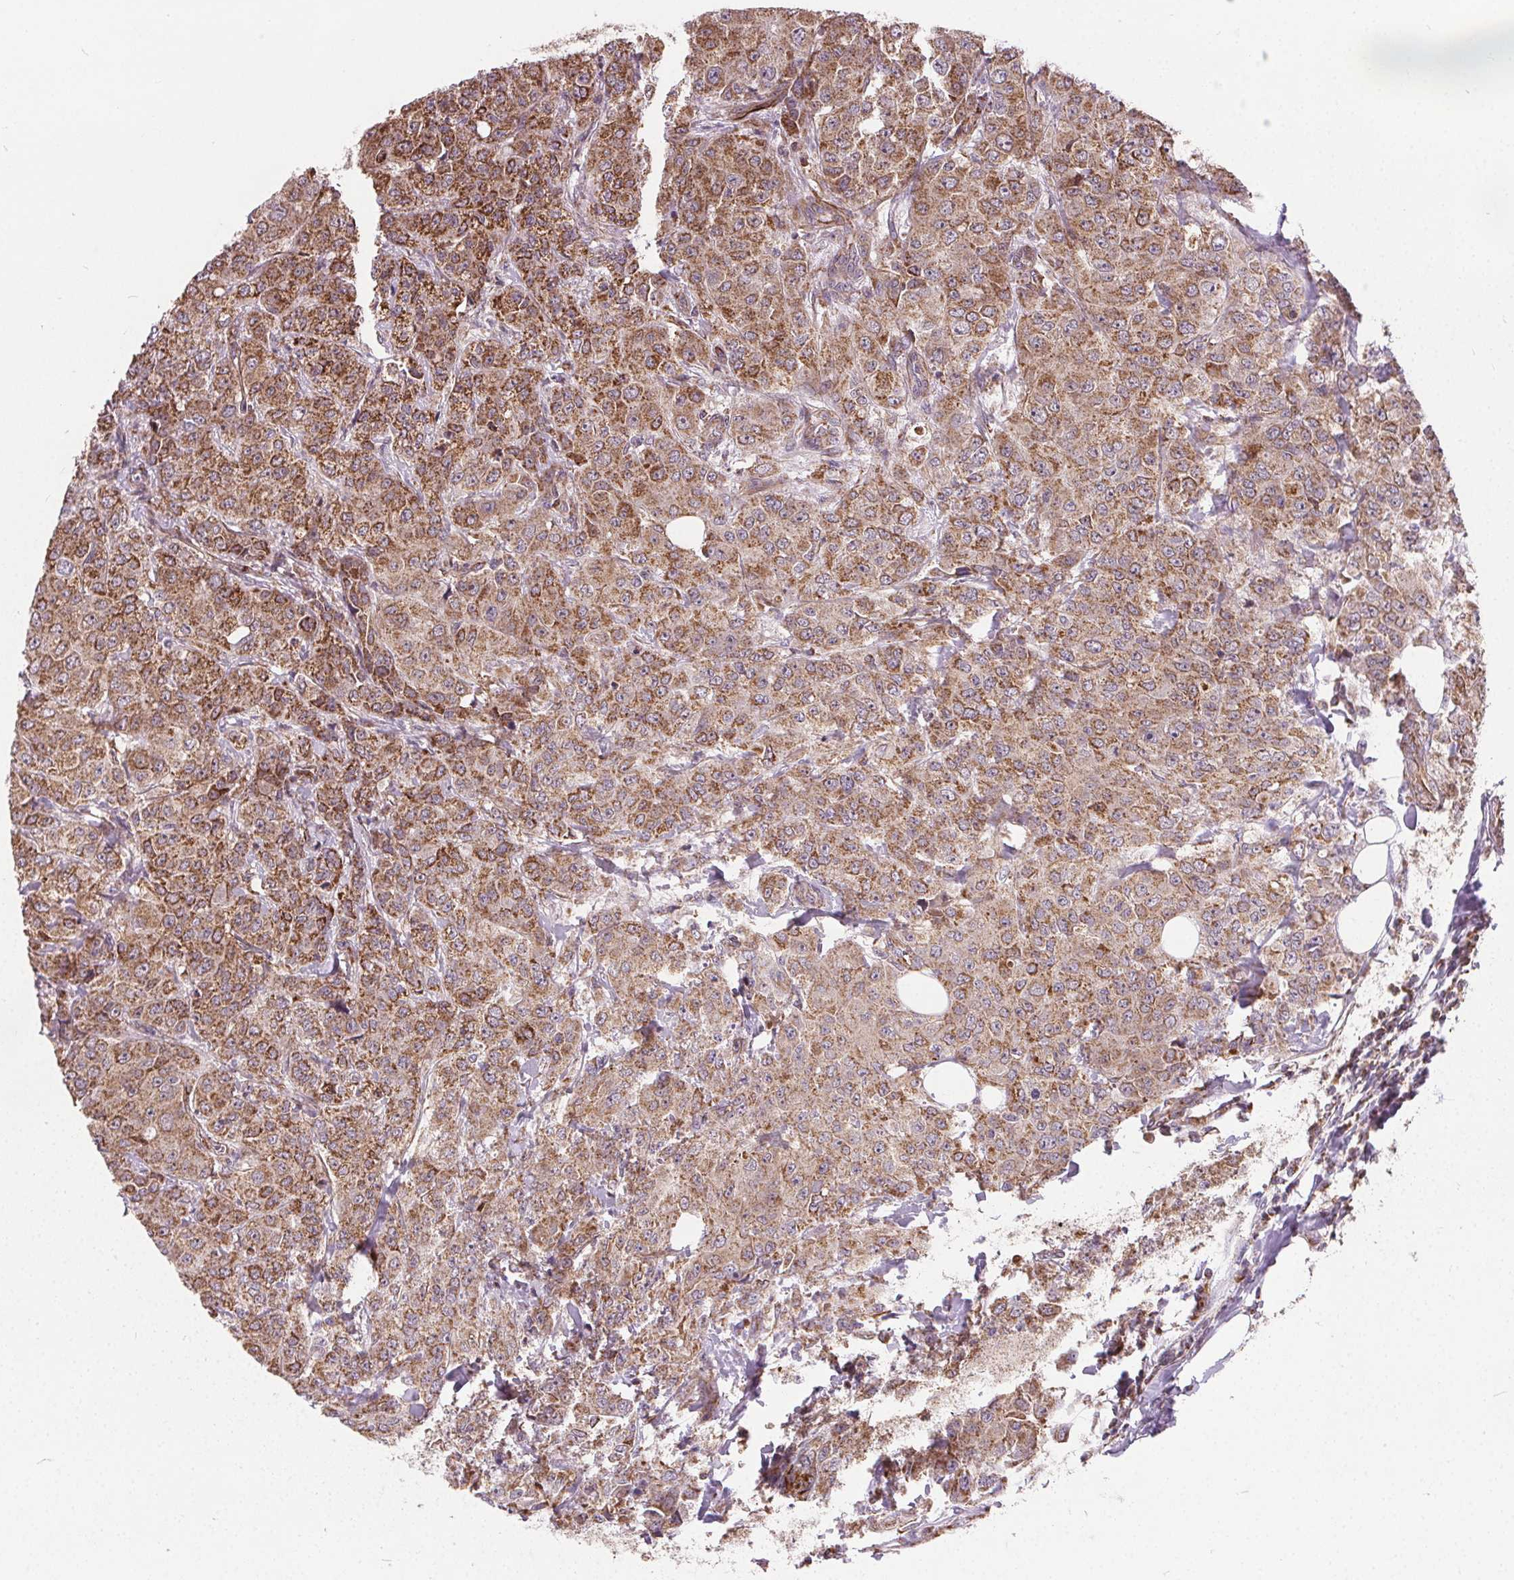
{"staining": {"intensity": "moderate", "quantity": ">75%", "location": "cytoplasmic/membranous"}, "tissue": "breast cancer", "cell_type": "Tumor cells", "image_type": "cancer", "snomed": [{"axis": "morphology", "description": "Normal tissue, NOS"}, {"axis": "morphology", "description": "Duct carcinoma"}, {"axis": "topography", "description": "Breast"}], "caption": "Breast cancer (intraductal carcinoma) stained with immunohistochemistry displays moderate cytoplasmic/membranous positivity in approximately >75% of tumor cells.", "gene": "GOLT1B", "patient": {"sex": "female", "age": 43}}